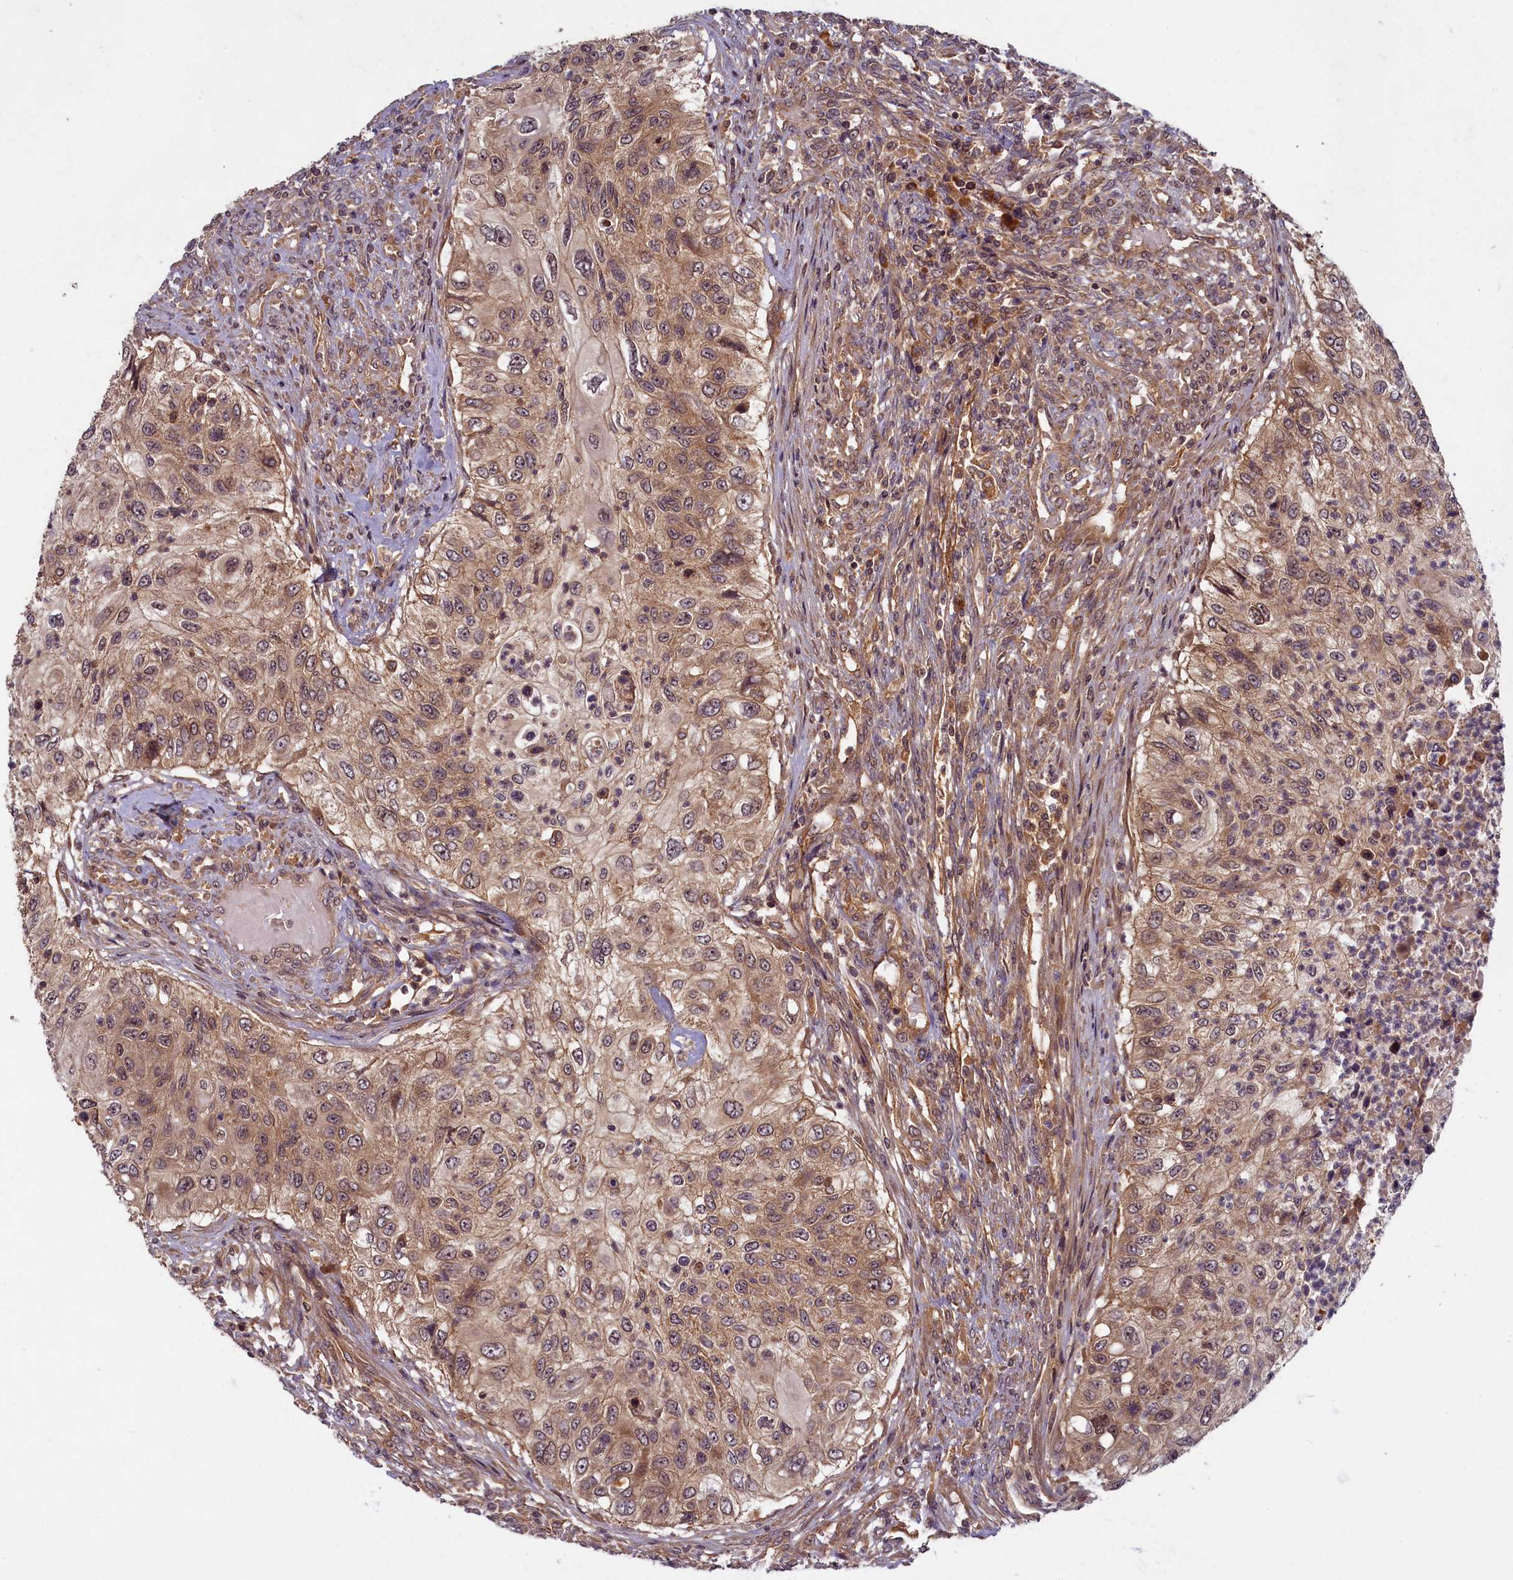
{"staining": {"intensity": "moderate", "quantity": ">75%", "location": "cytoplasmic/membranous,nuclear"}, "tissue": "urothelial cancer", "cell_type": "Tumor cells", "image_type": "cancer", "snomed": [{"axis": "morphology", "description": "Urothelial carcinoma, High grade"}, {"axis": "topography", "description": "Urinary bladder"}], "caption": "Immunohistochemical staining of human urothelial cancer exhibits medium levels of moderate cytoplasmic/membranous and nuclear expression in about >75% of tumor cells. Immunohistochemistry stains the protein of interest in brown and the nuclei are stained blue.", "gene": "BICD1", "patient": {"sex": "female", "age": 60}}